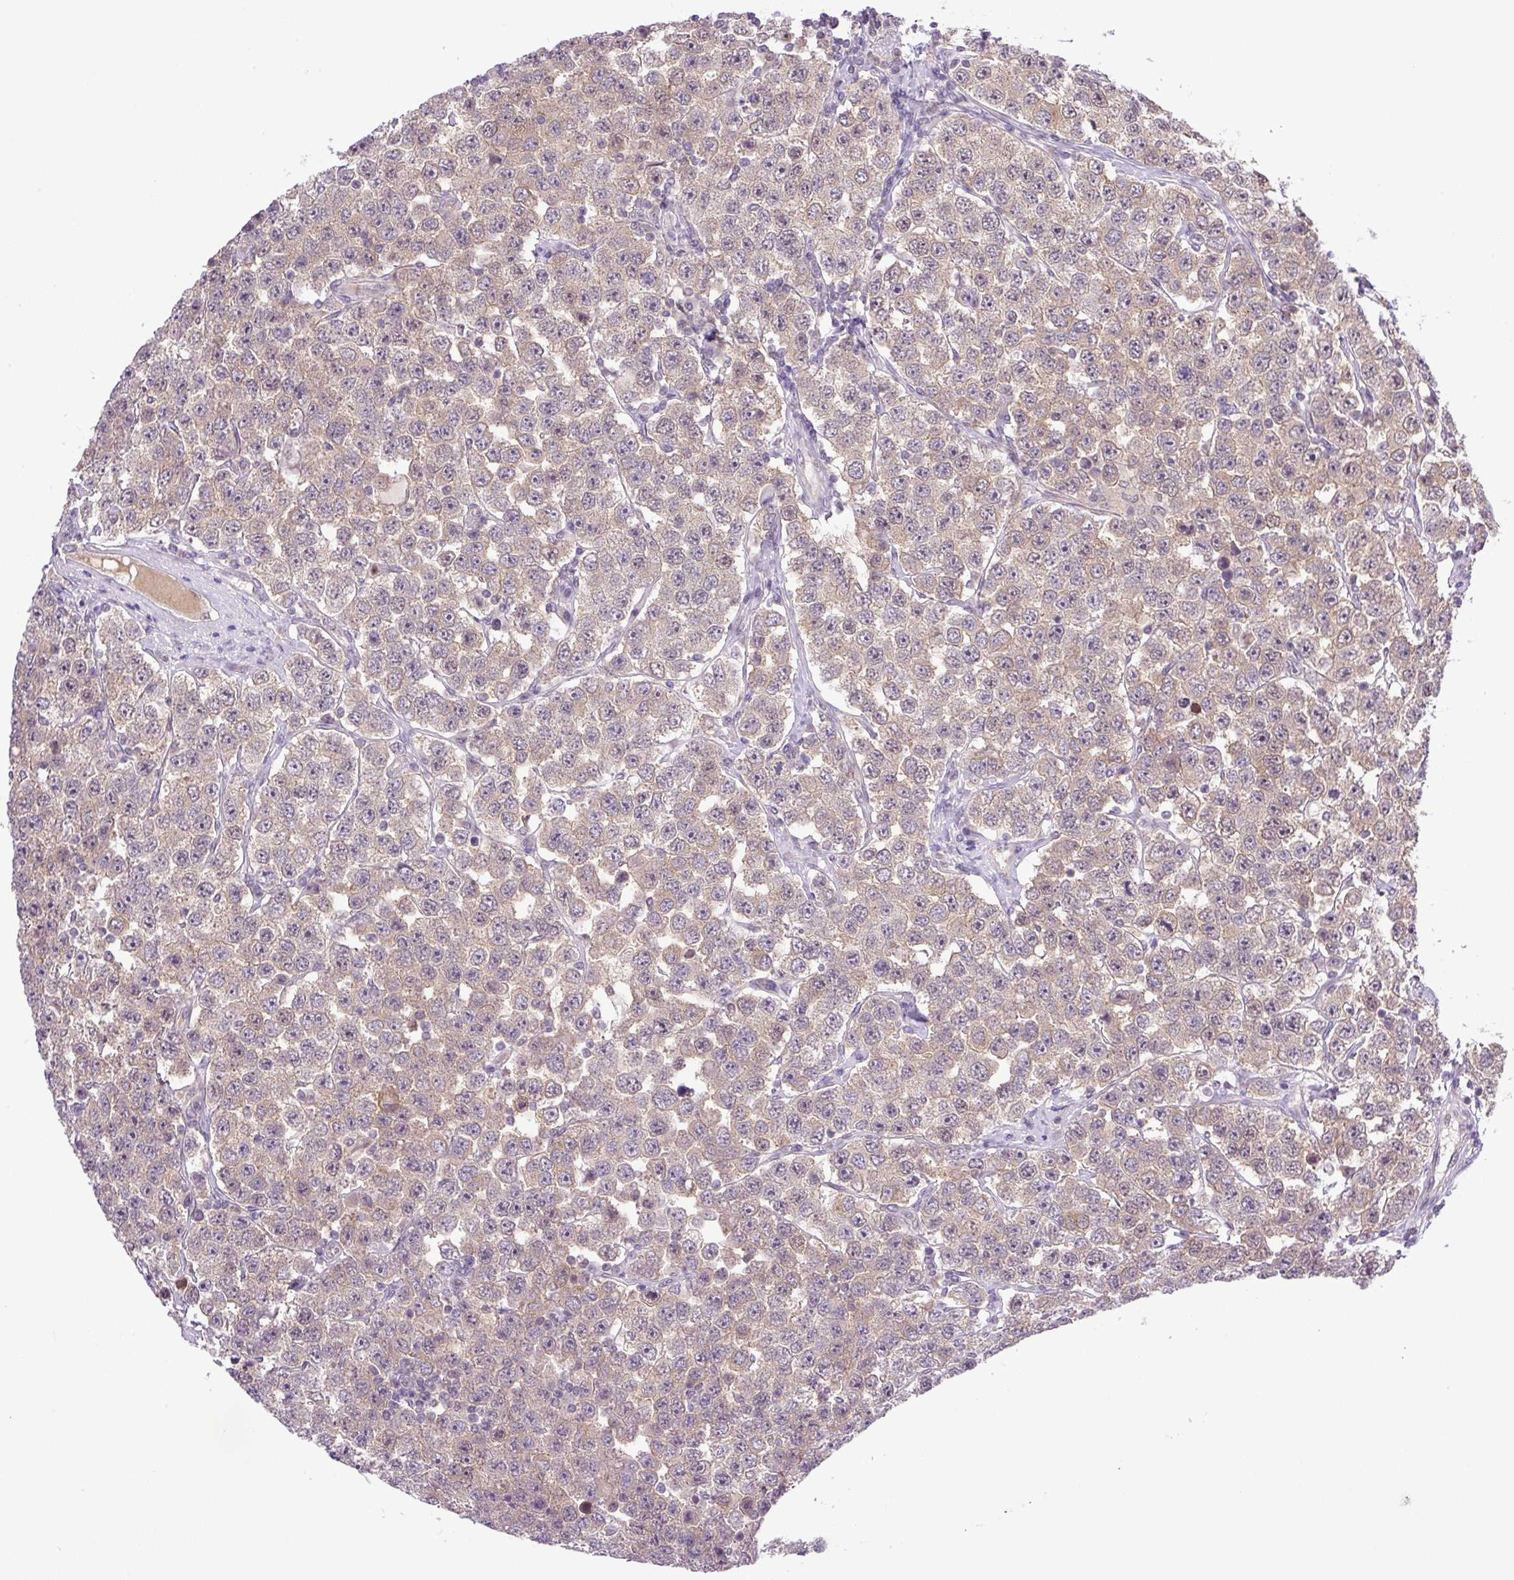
{"staining": {"intensity": "weak", "quantity": ">75%", "location": "cytoplasmic/membranous"}, "tissue": "testis cancer", "cell_type": "Tumor cells", "image_type": "cancer", "snomed": [{"axis": "morphology", "description": "Seminoma, NOS"}, {"axis": "topography", "description": "Testis"}], "caption": "Immunohistochemistry (IHC) (DAB (3,3'-diaminobenzidine)) staining of testis cancer (seminoma) demonstrates weak cytoplasmic/membranous protein positivity in approximately >75% of tumor cells.", "gene": "SGTA", "patient": {"sex": "male", "age": 28}}